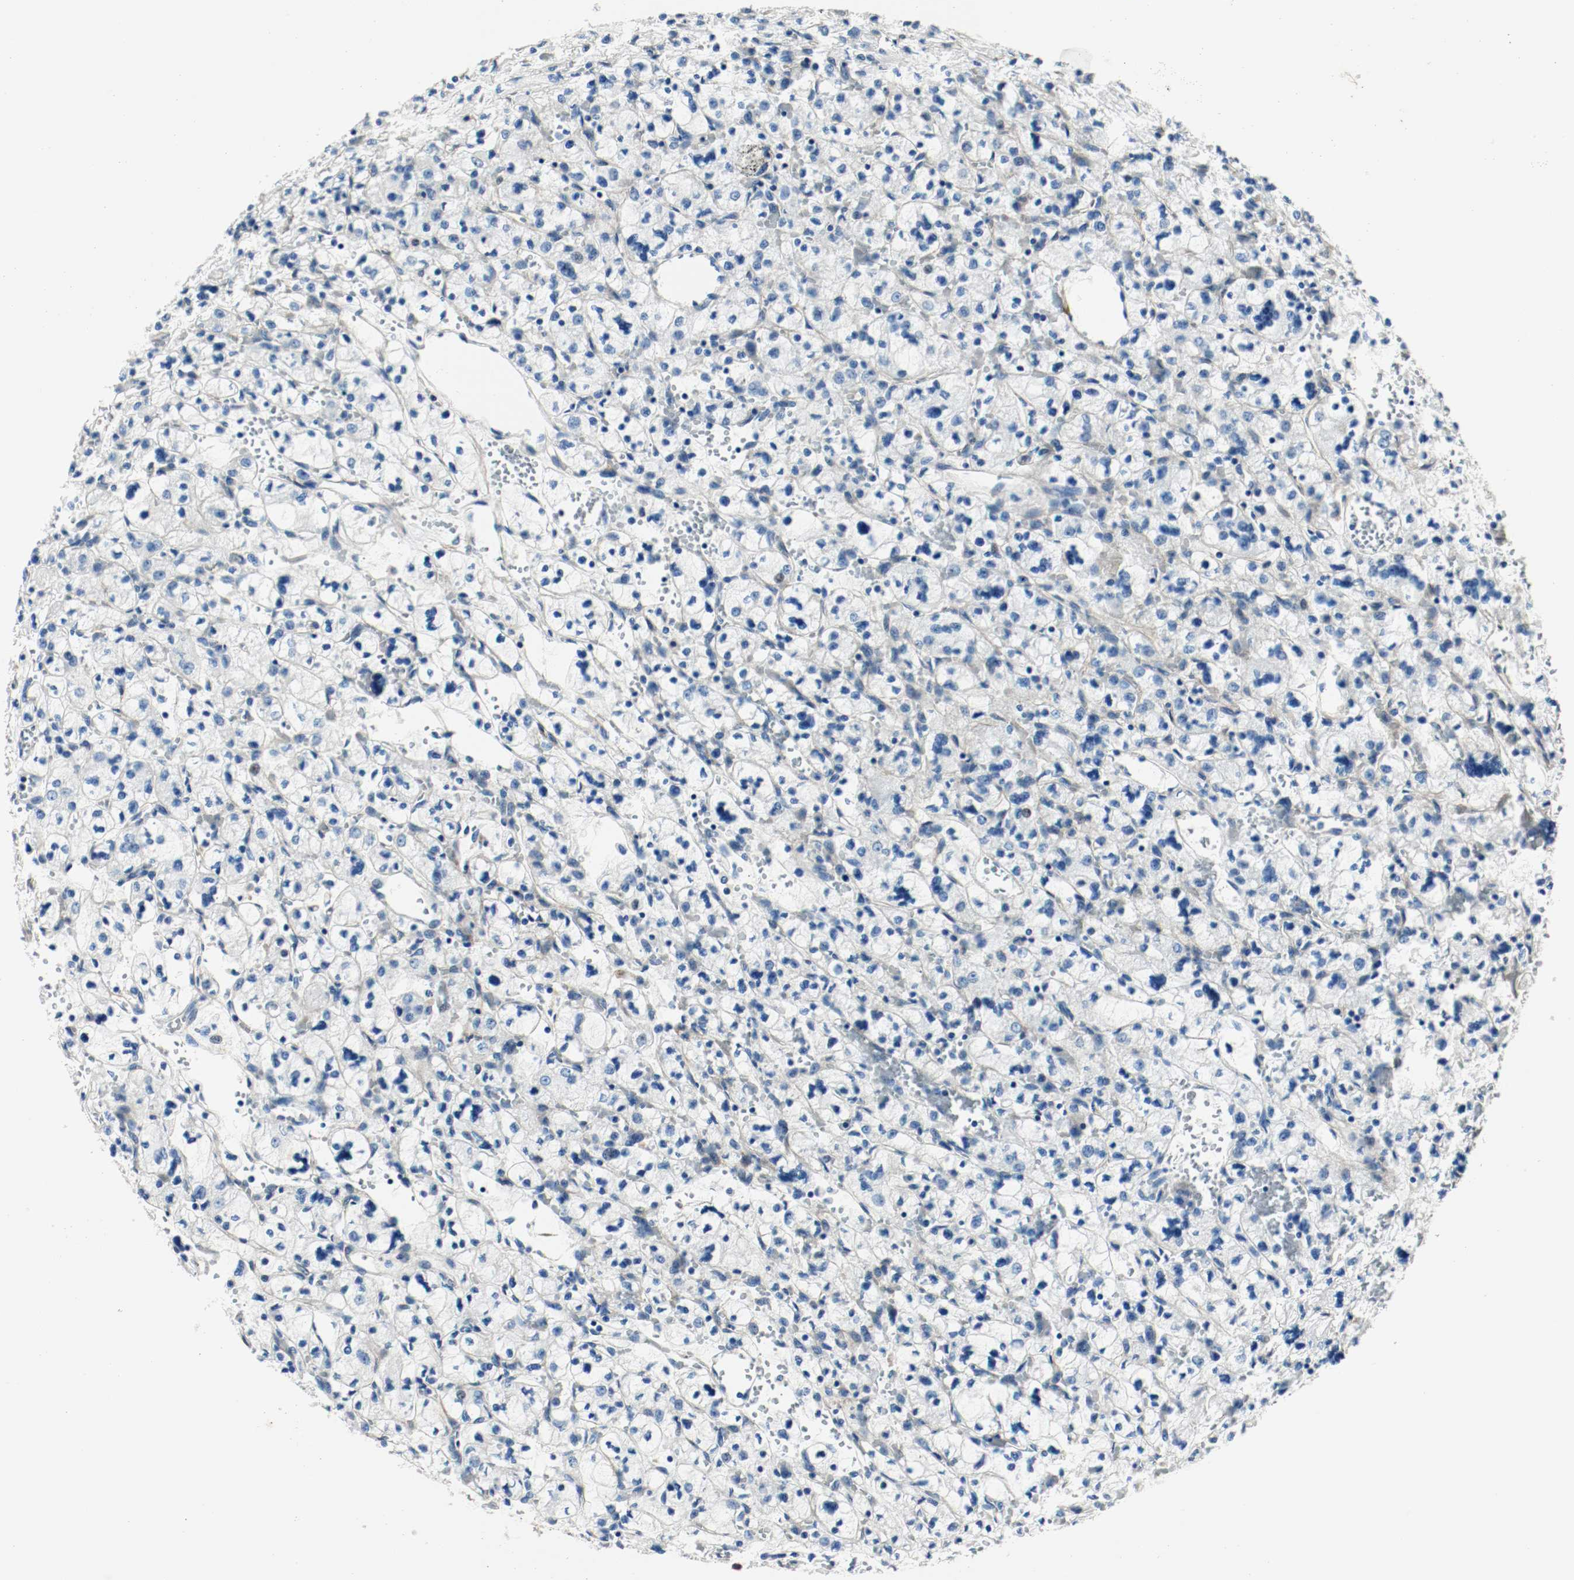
{"staining": {"intensity": "negative", "quantity": "none", "location": "none"}, "tissue": "renal cancer", "cell_type": "Tumor cells", "image_type": "cancer", "snomed": [{"axis": "morphology", "description": "Adenocarcinoma, NOS"}, {"axis": "topography", "description": "Kidney"}], "caption": "The photomicrograph displays no significant staining in tumor cells of renal cancer. (DAB IHC, high magnification).", "gene": "LAMB1", "patient": {"sex": "female", "age": 83}}